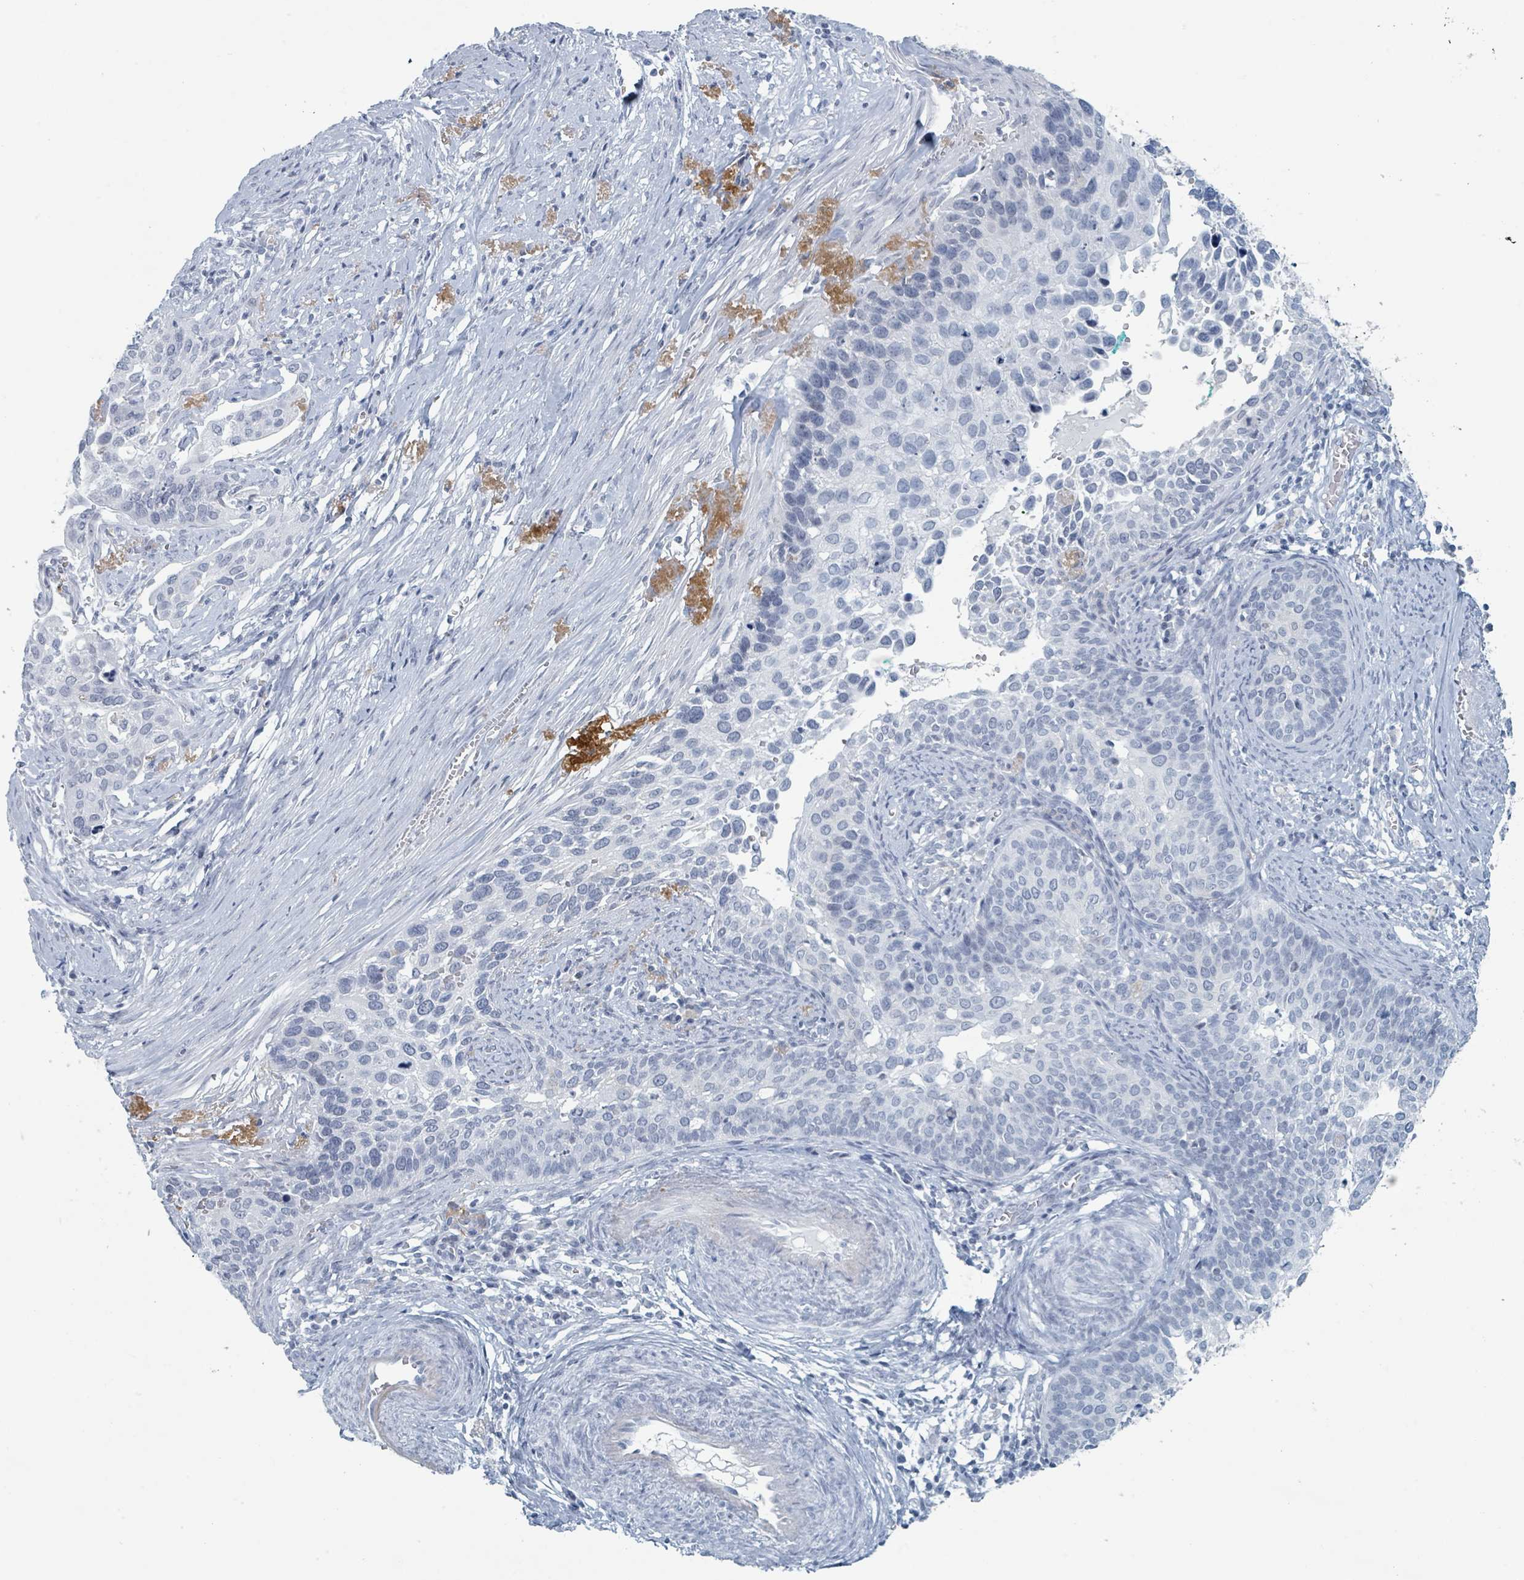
{"staining": {"intensity": "negative", "quantity": "none", "location": "none"}, "tissue": "cervical cancer", "cell_type": "Tumor cells", "image_type": "cancer", "snomed": [{"axis": "morphology", "description": "Squamous cell carcinoma, NOS"}, {"axis": "topography", "description": "Cervix"}], "caption": "High magnification brightfield microscopy of cervical cancer stained with DAB (brown) and counterstained with hematoxylin (blue): tumor cells show no significant positivity.", "gene": "GPR15LG", "patient": {"sex": "female", "age": 44}}